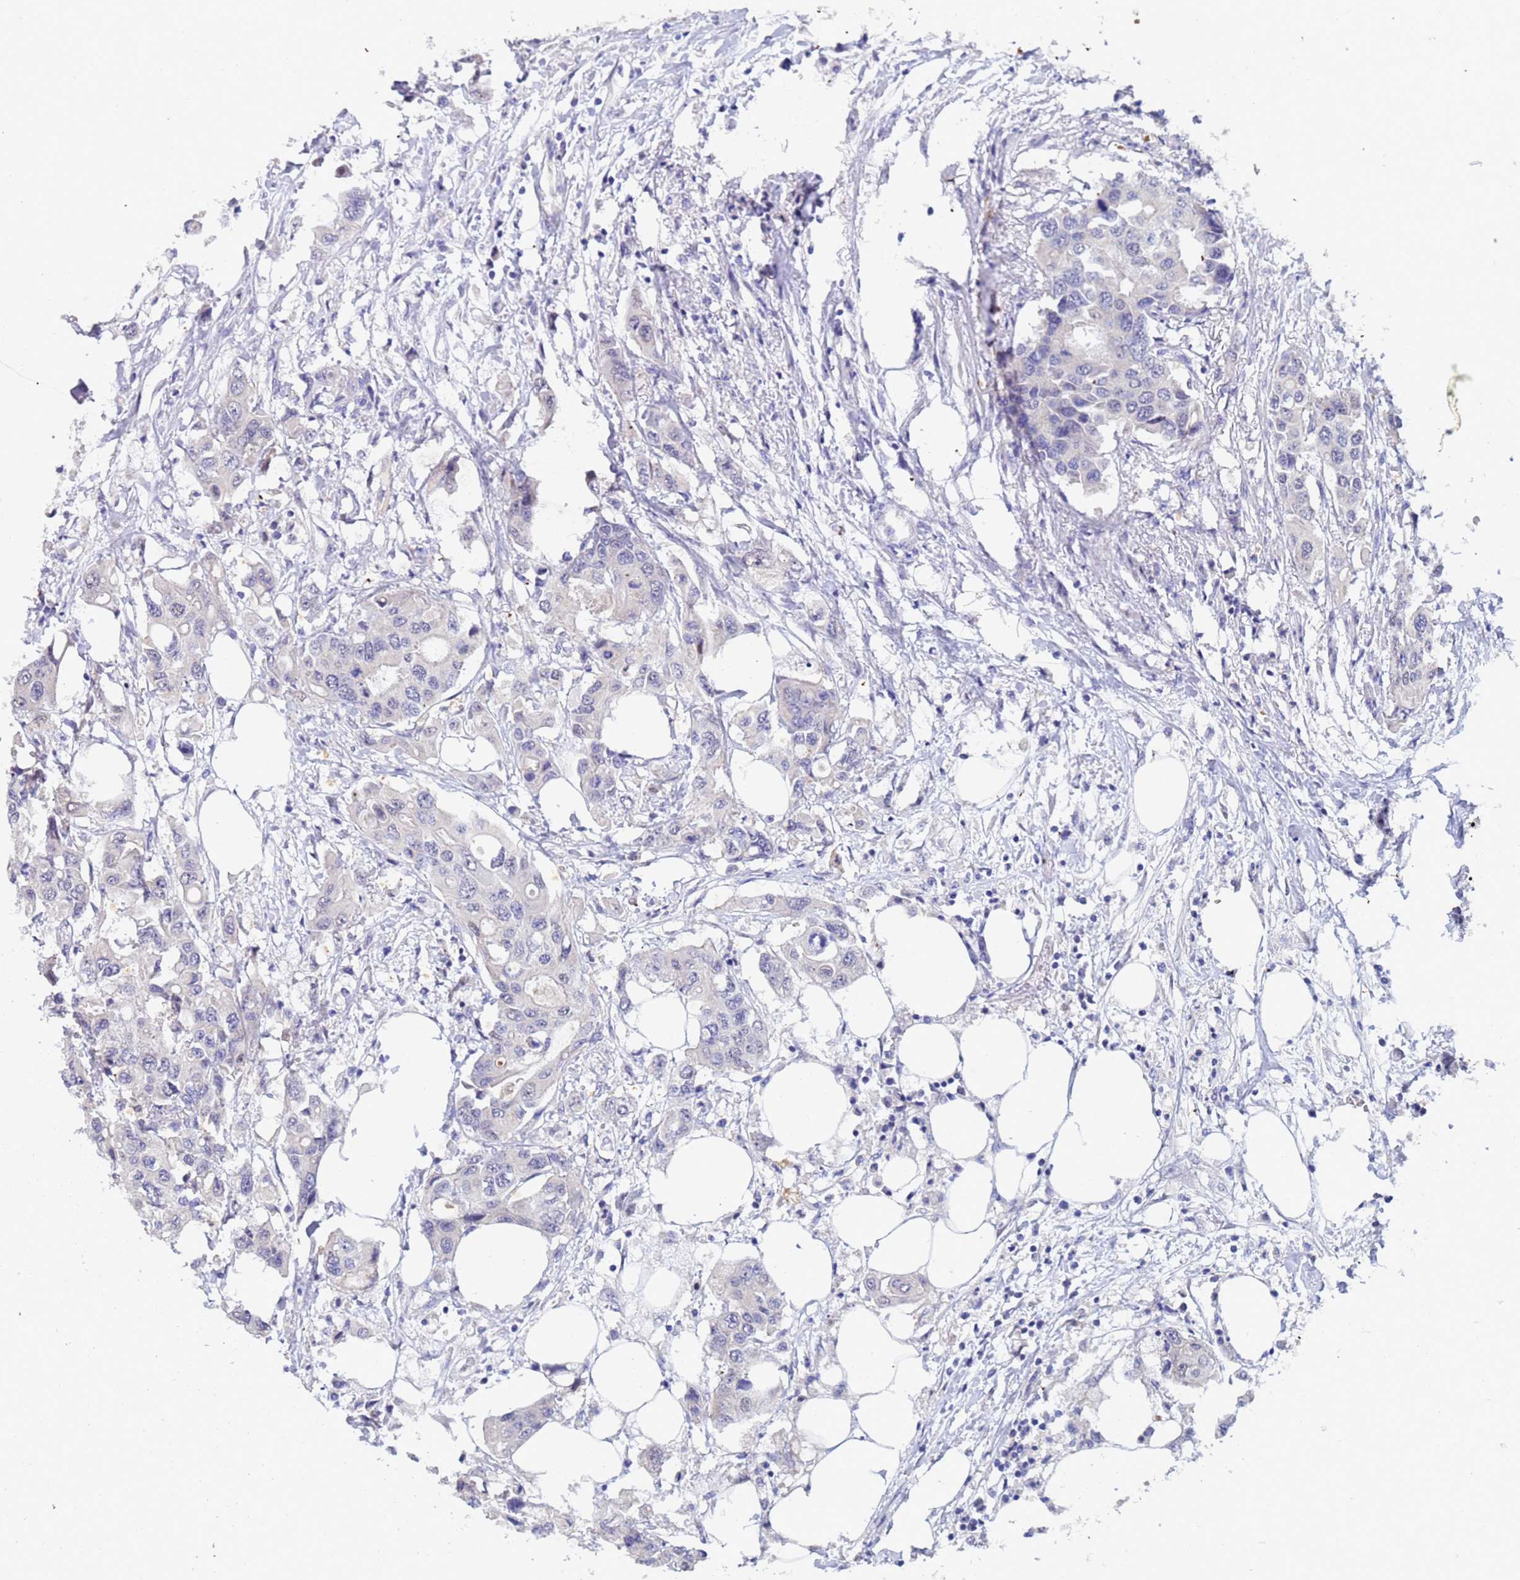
{"staining": {"intensity": "negative", "quantity": "none", "location": "none"}, "tissue": "colorectal cancer", "cell_type": "Tumor cells", "image_type": "cancer", "snomed": [{"axis": "morphology", "description": "Adenocarcinoma, NOS"}, {"axis": "topography", "description": "Colon"}], "caption": "This is a photomicrograph of immunohistochemistry (IHC) staining of adenocarcinoma (colorectal), which shows no staining in tumor cells.", "gene": "IHO1", "patient": {"sex": "male", "age": 77}}